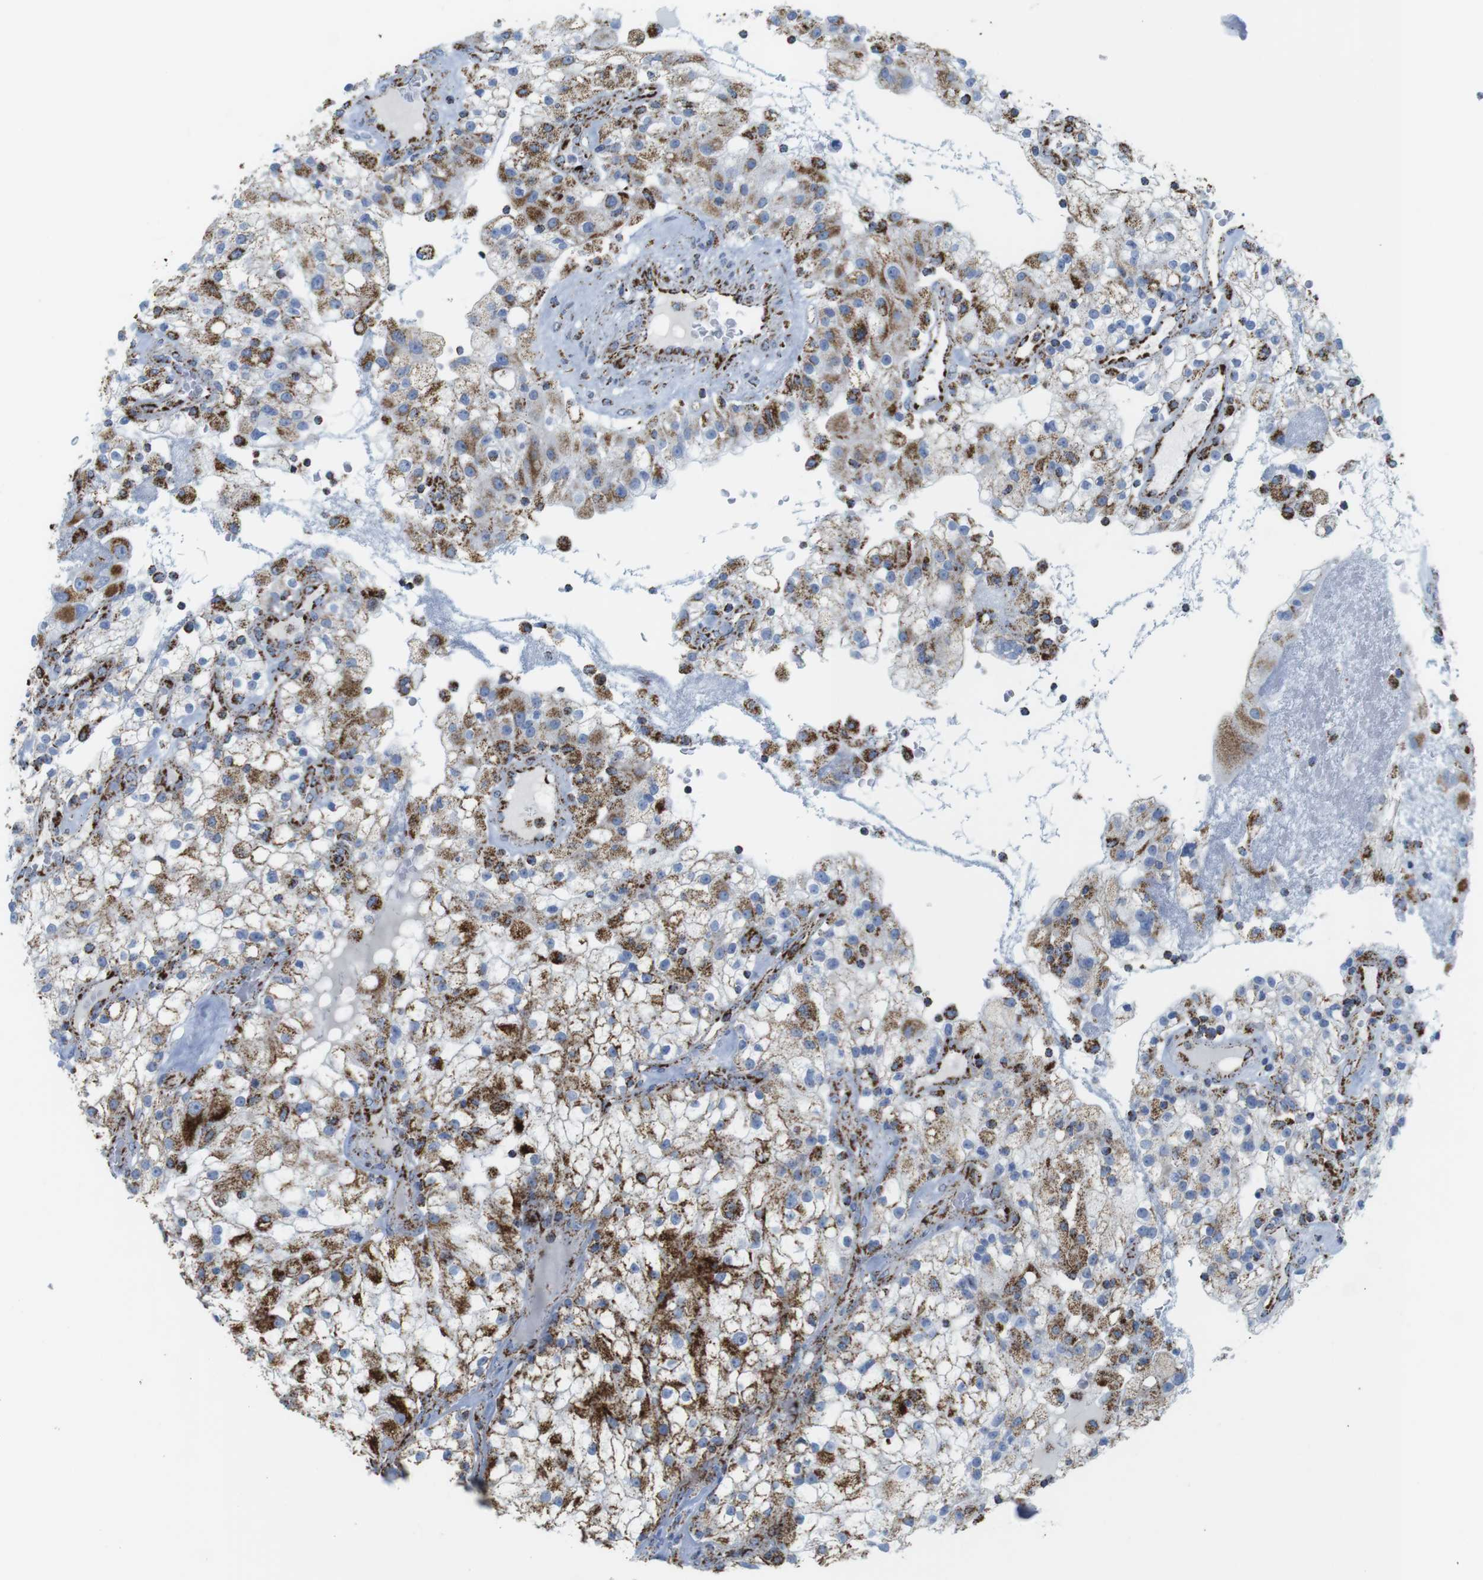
{"staining": {"intensity": "strong", "quantity": ">75%", "location": "cytoplasmic/membranous"}, "tissue": "renal cancer", "cell_type": "Tumor cells", "image_type": "cancer", "snomed": [{"axis": "morphology", "description": "Adenocarcinoma, NOS"}, {"axis": "topography", "description": "Kidney"}], "caption": "The histopathology image shows staining of renal cancer, revealing strong cytoplasmic/membranous protein staining (brown color) within tumor cells.", "gene": "ATP5PO", "patient": {"sex": "female", "age": 52}}